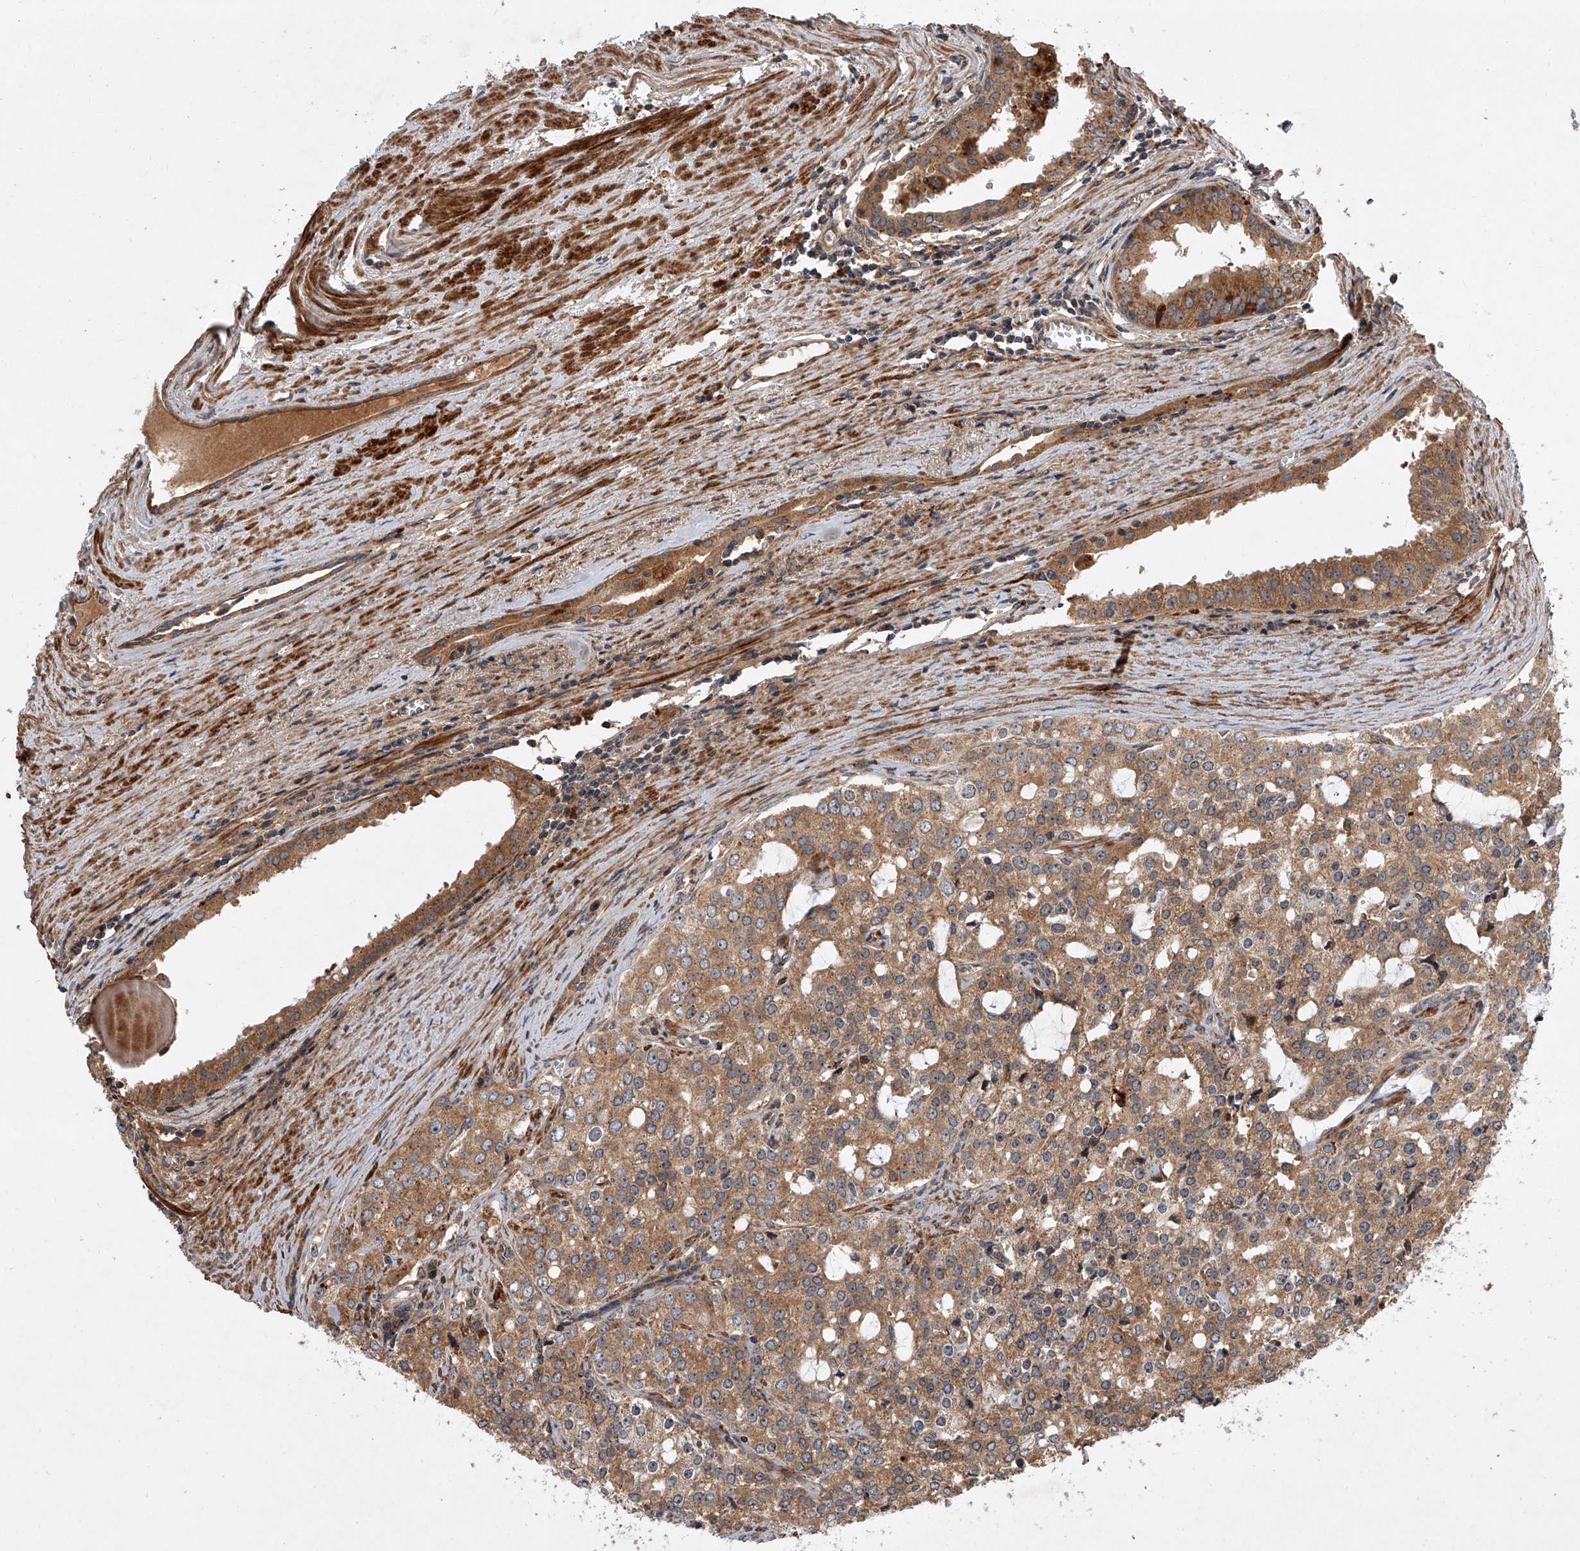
{"staining": {"intensity": "moderate", "quantity": ">75%", "location": "cytoplasmic/membranous"}, "tissue": "prostate cancer", "cell_type": "Tumor cells", "image_type": "cancer", "snomed": [{"axis": "morphology", "description": "Adenocarcinoma, High grade"}, {"axis": "topography", "description": "Prostate"}], "caption": "This image exhibits high-grade adenocarcinoma (prostate) stained with IHC to label a protein in brown. The cytoplasmic/membranous of tumor cells show moderate positivity for the protein. Nuclei are counter-stained blue.", "gene": "USP47", "patient": {"sex": "male", "age": 68}}